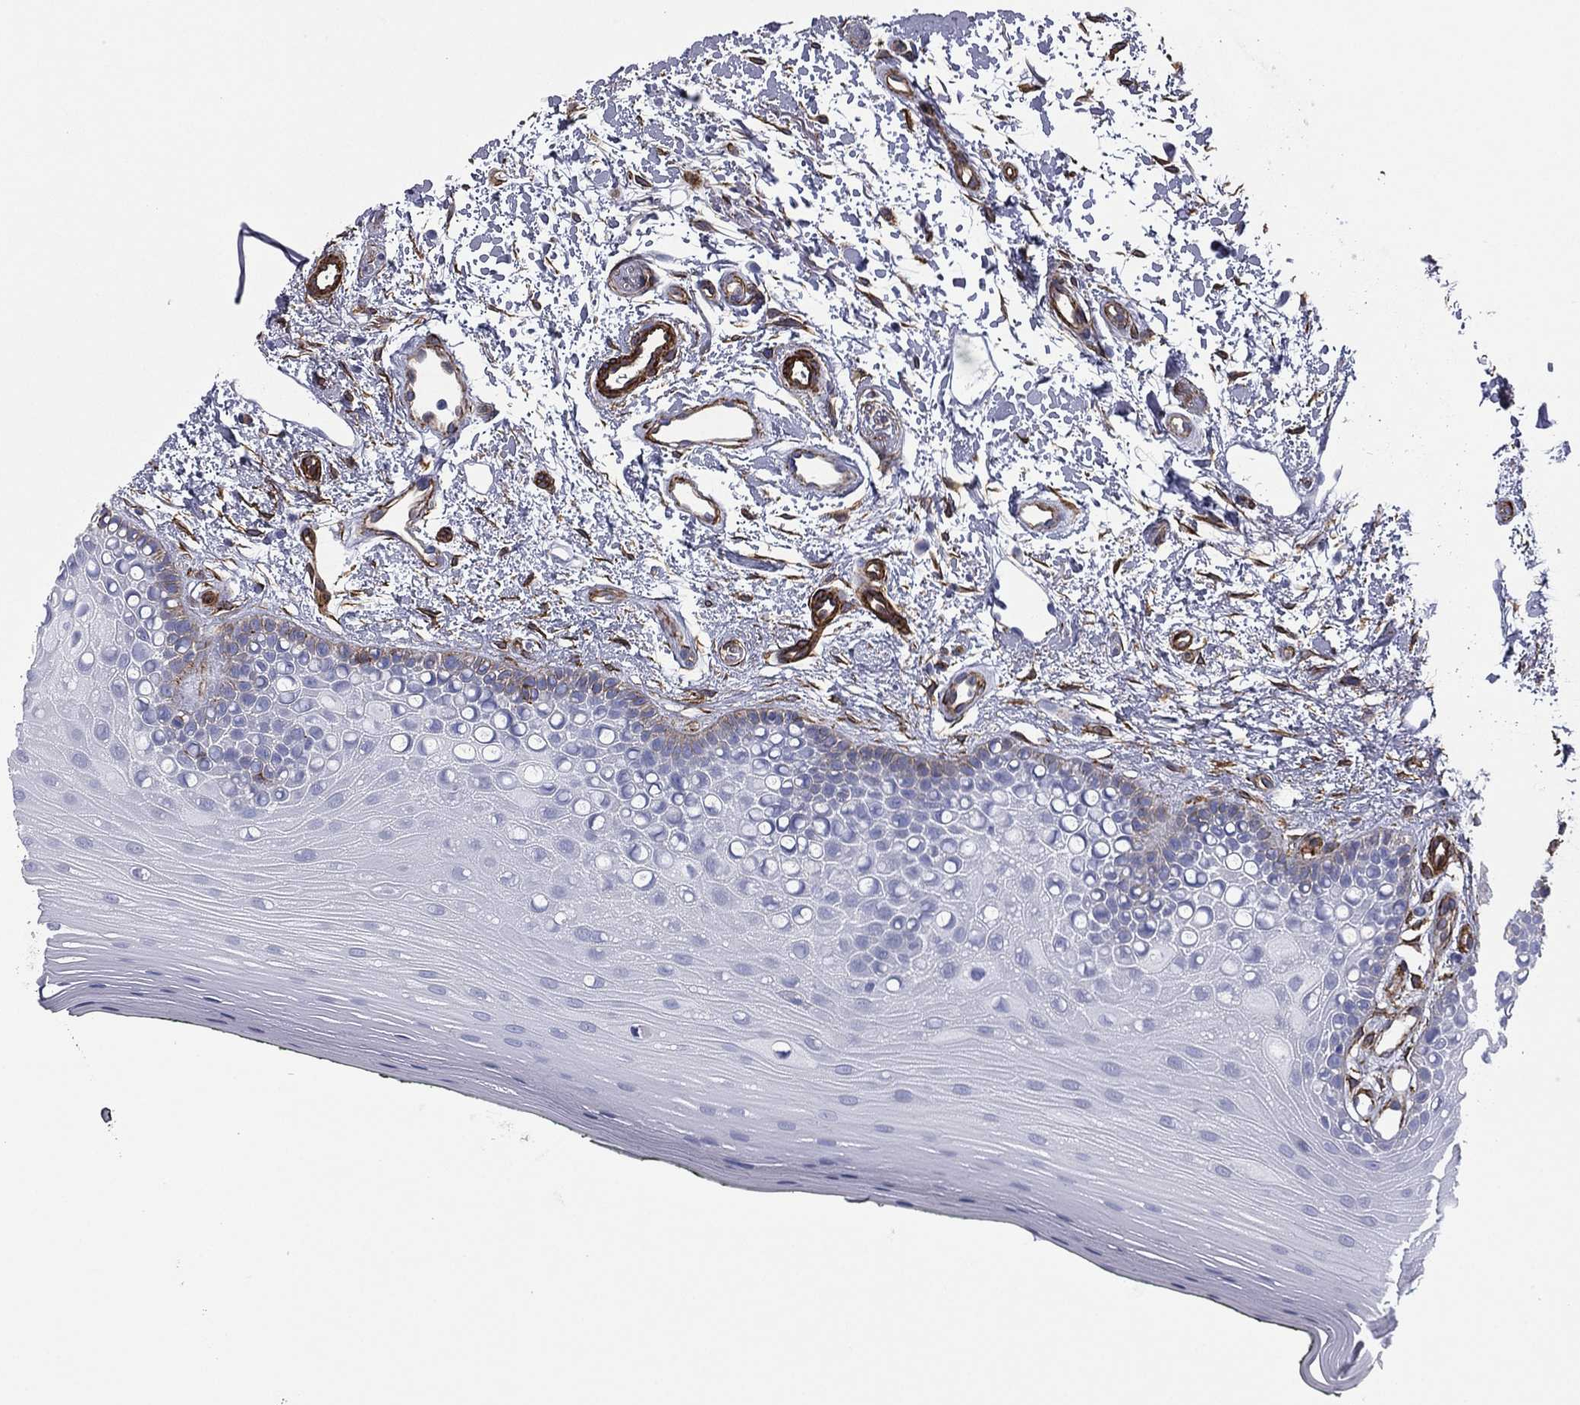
{"staining": {"intensity": "negative", "quantity": "none", "location": "none"}, "tissue": "oral mucosa", "cell_type": "Squamous epithelial cells", "image_type": "normal", "snomed": [{"axis": "morphology", "description": "Normal tissue, NOS"}, {"axis": "topography", "description": "Oral tissue"}], "caption": "DAB (3,3'-diaminobenzidine) immunohistochemical staining of unremarkable oral mucosa demonstrates no significant positivity in squamous epithelial cells.", "gene": "CAVIN3", "patient": {"sex": "female", "age": 78}}